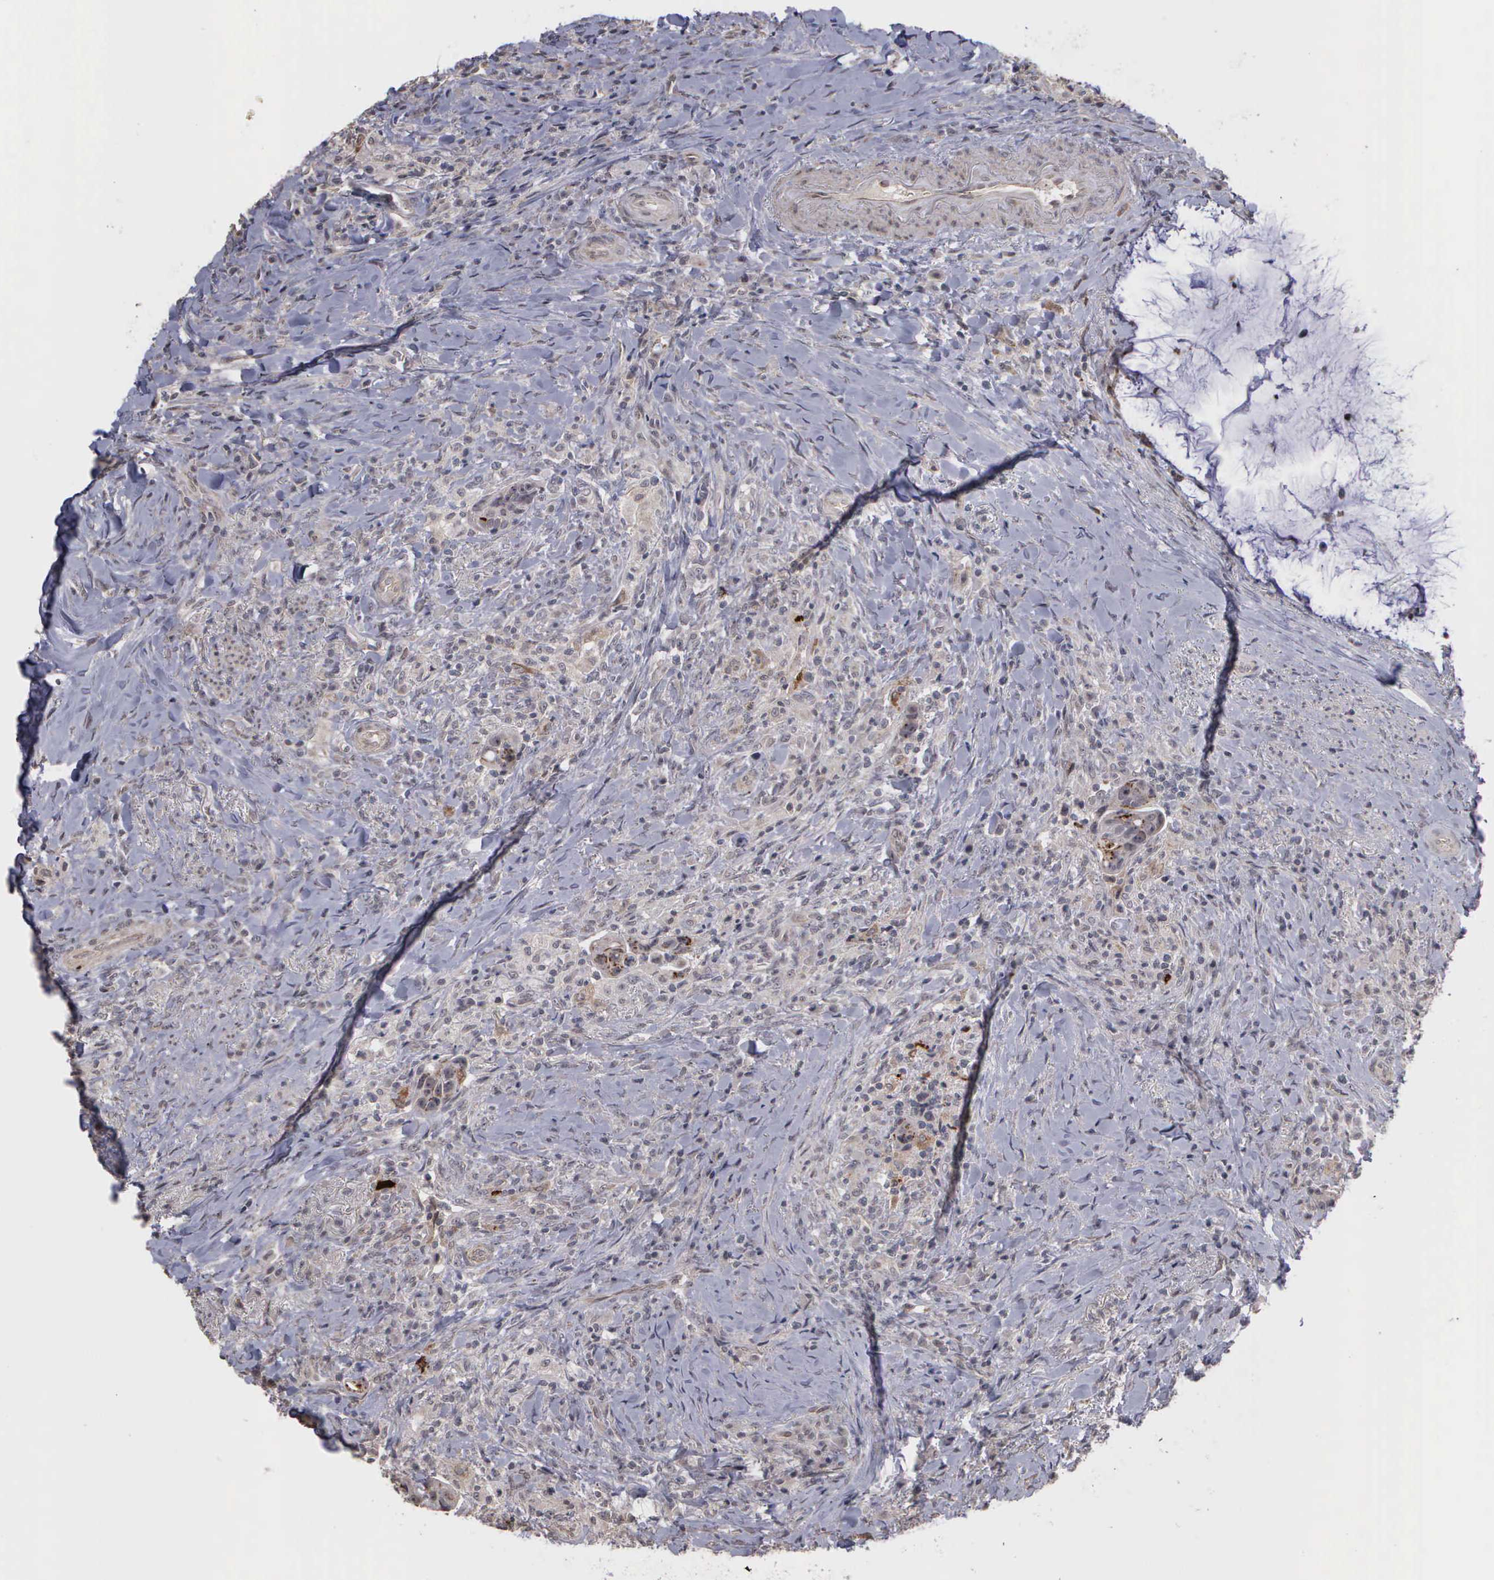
{"staining": {"intensity": "negative", "quantity": "none", "location": "none"}, "tissue": "colorectal cancer", "cell_type": "Tumor cells", "image_type": "cancer", "snomed": [{"axis": "morphology", "description": "Adenocarcinoma, NOS"}, {"axis": "topography", "description": "Rectum"}], "caption": "A high-resolution image shows immunohistochemistry (IHC) staining of colorectal cancer, which reveals no significant staining in tumor cells.", "gene": "MMP9", "patient": {"sex": "female", "age": 71}}